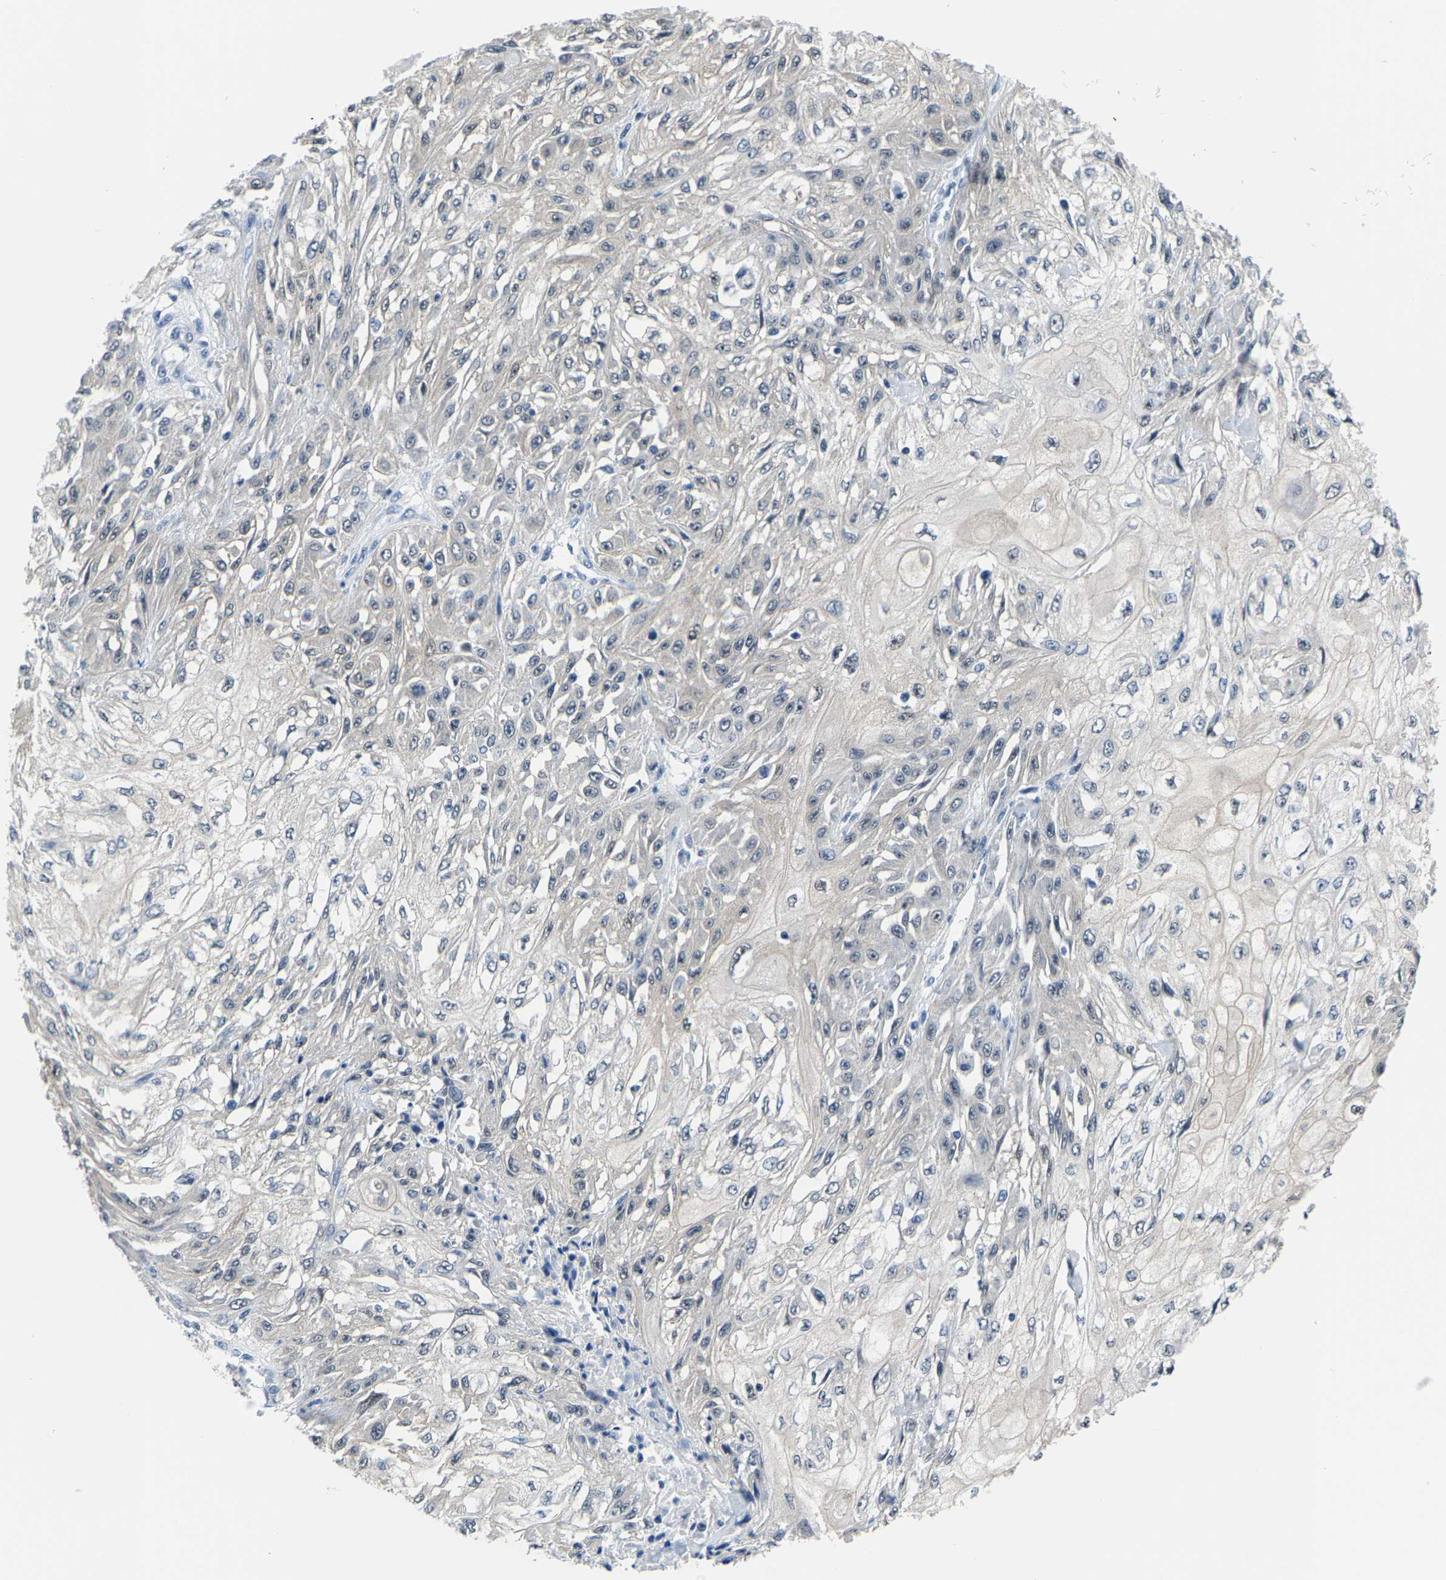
{"staining": {"intensity": "negative", "quantity": "none", "location": "none"}, "tissue": "skin cancer", "cell_type": "Tumor cells", "image_type": "cancer", "snomed": [{"axis": "morphology", "description": "Squamous cell carcinoma, NOS"}, {"axis": "morphology", "description": "Squamous cell carcinoma, metastatic, NOS"}, {"axis": "topography", "description": "Skin"}, {"axis": "topography", "description": "Lymph node"}], "caption": "IHC photomicrograph of skin squamous cell carcinoma stained for a protein (brown), which demonstrates no expression in tumor cells.", "gene": "SSH3", "patient": {"sex": "male", "age": 75}}